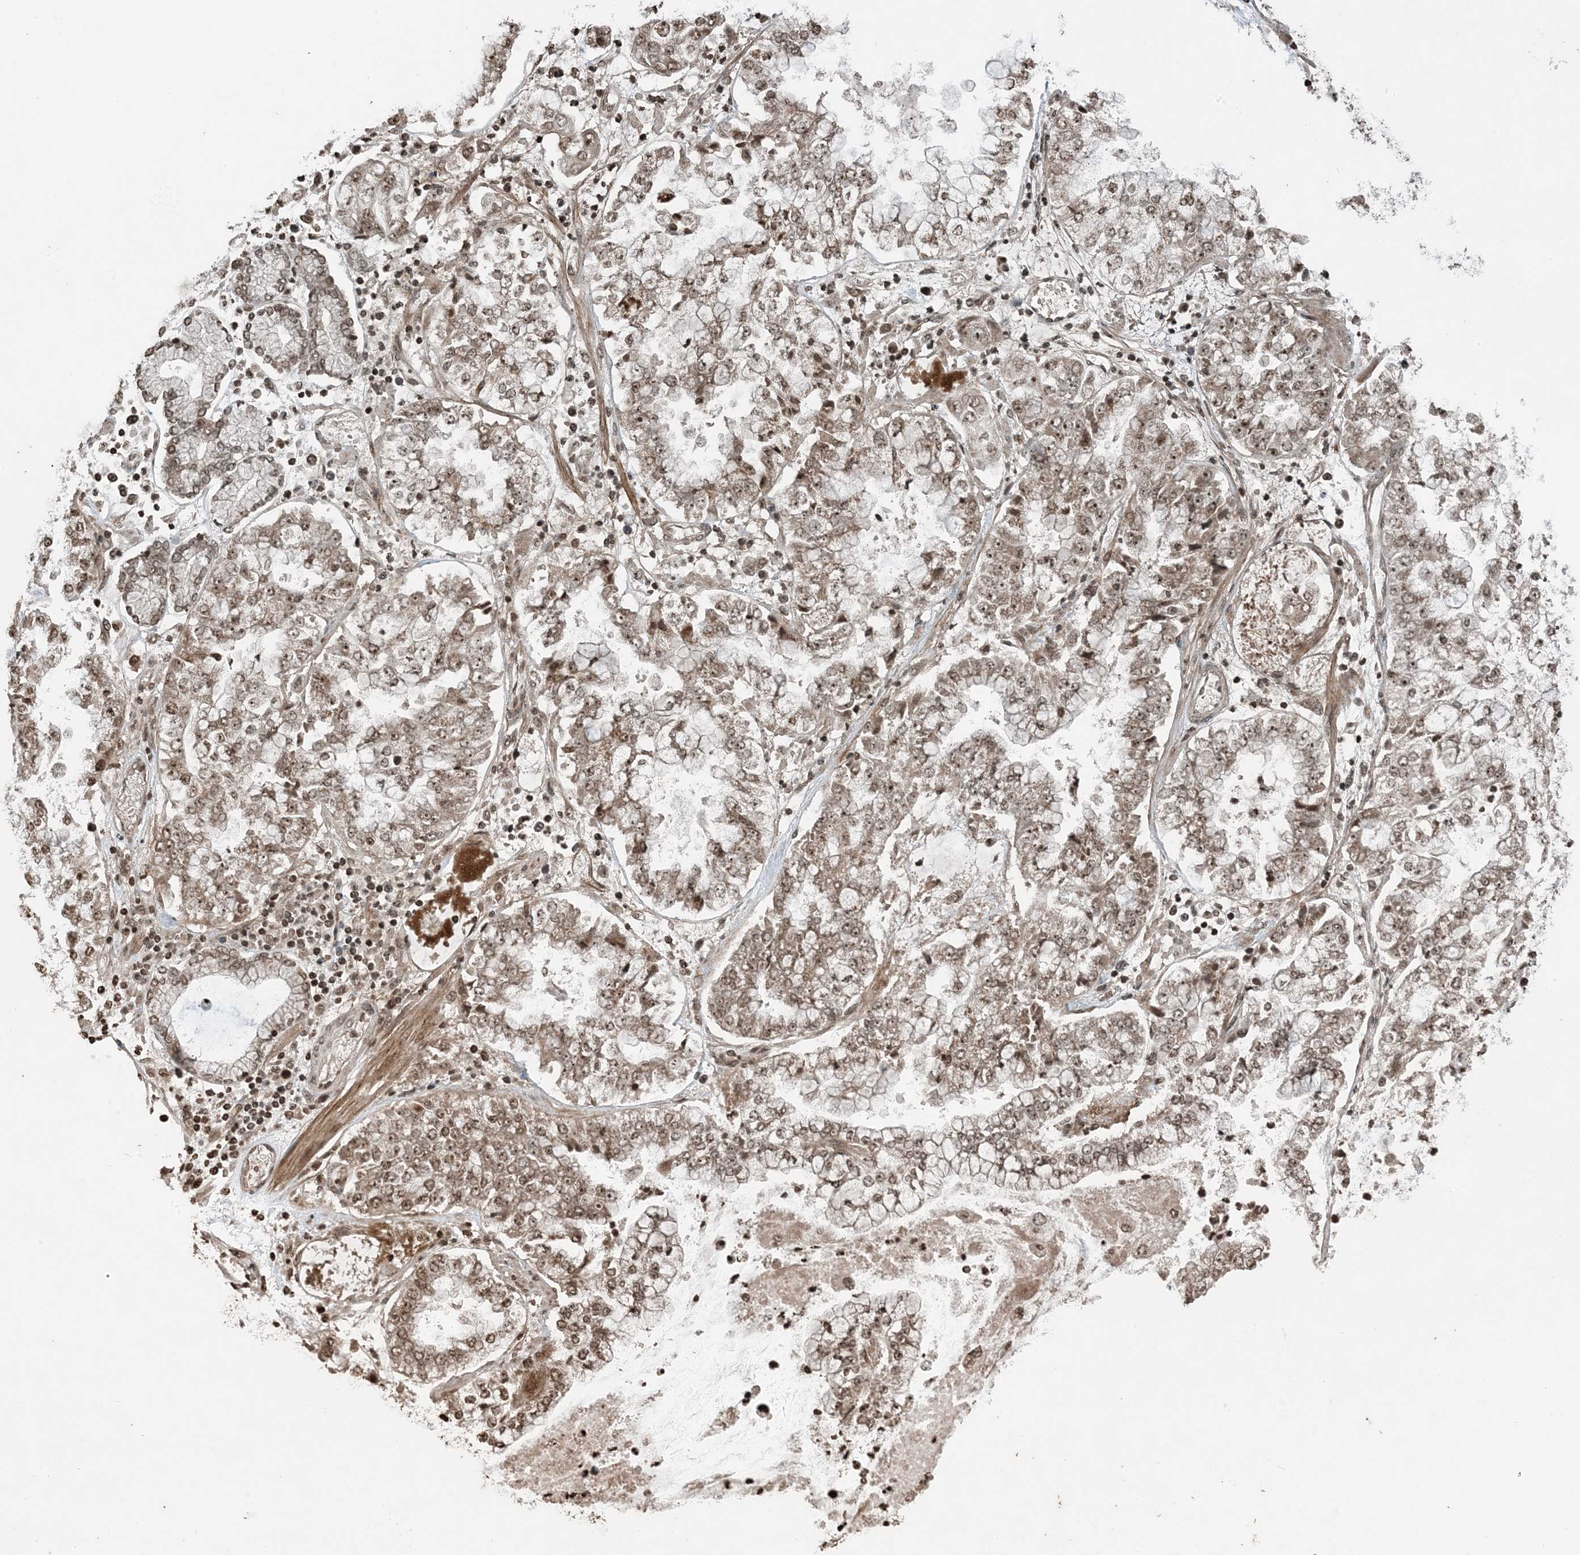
{"staining": {"intensity": "moderate", "quantity": ">75%", "location": "cytoplasmic/membranous,nuclear"}, "tissue": "stomach cancer", "cell_type": "Tumor cells", "image_type": "cancer", "snomed": [{"axis": "morphology", "description": "Adenocarcinoma, NOS"}, {"axis": "topography", "description": "Stomach"}], "caption": "This image shows immunohistochemistry (IHC) staining of human stomach adenocarcinoma, with medium moderate cytoplasmic/membranous and nuclear expression in about >75% of tumor cells.", "gene": "ZFAND2B", "patient": {"sex": "male", "age": 76}}